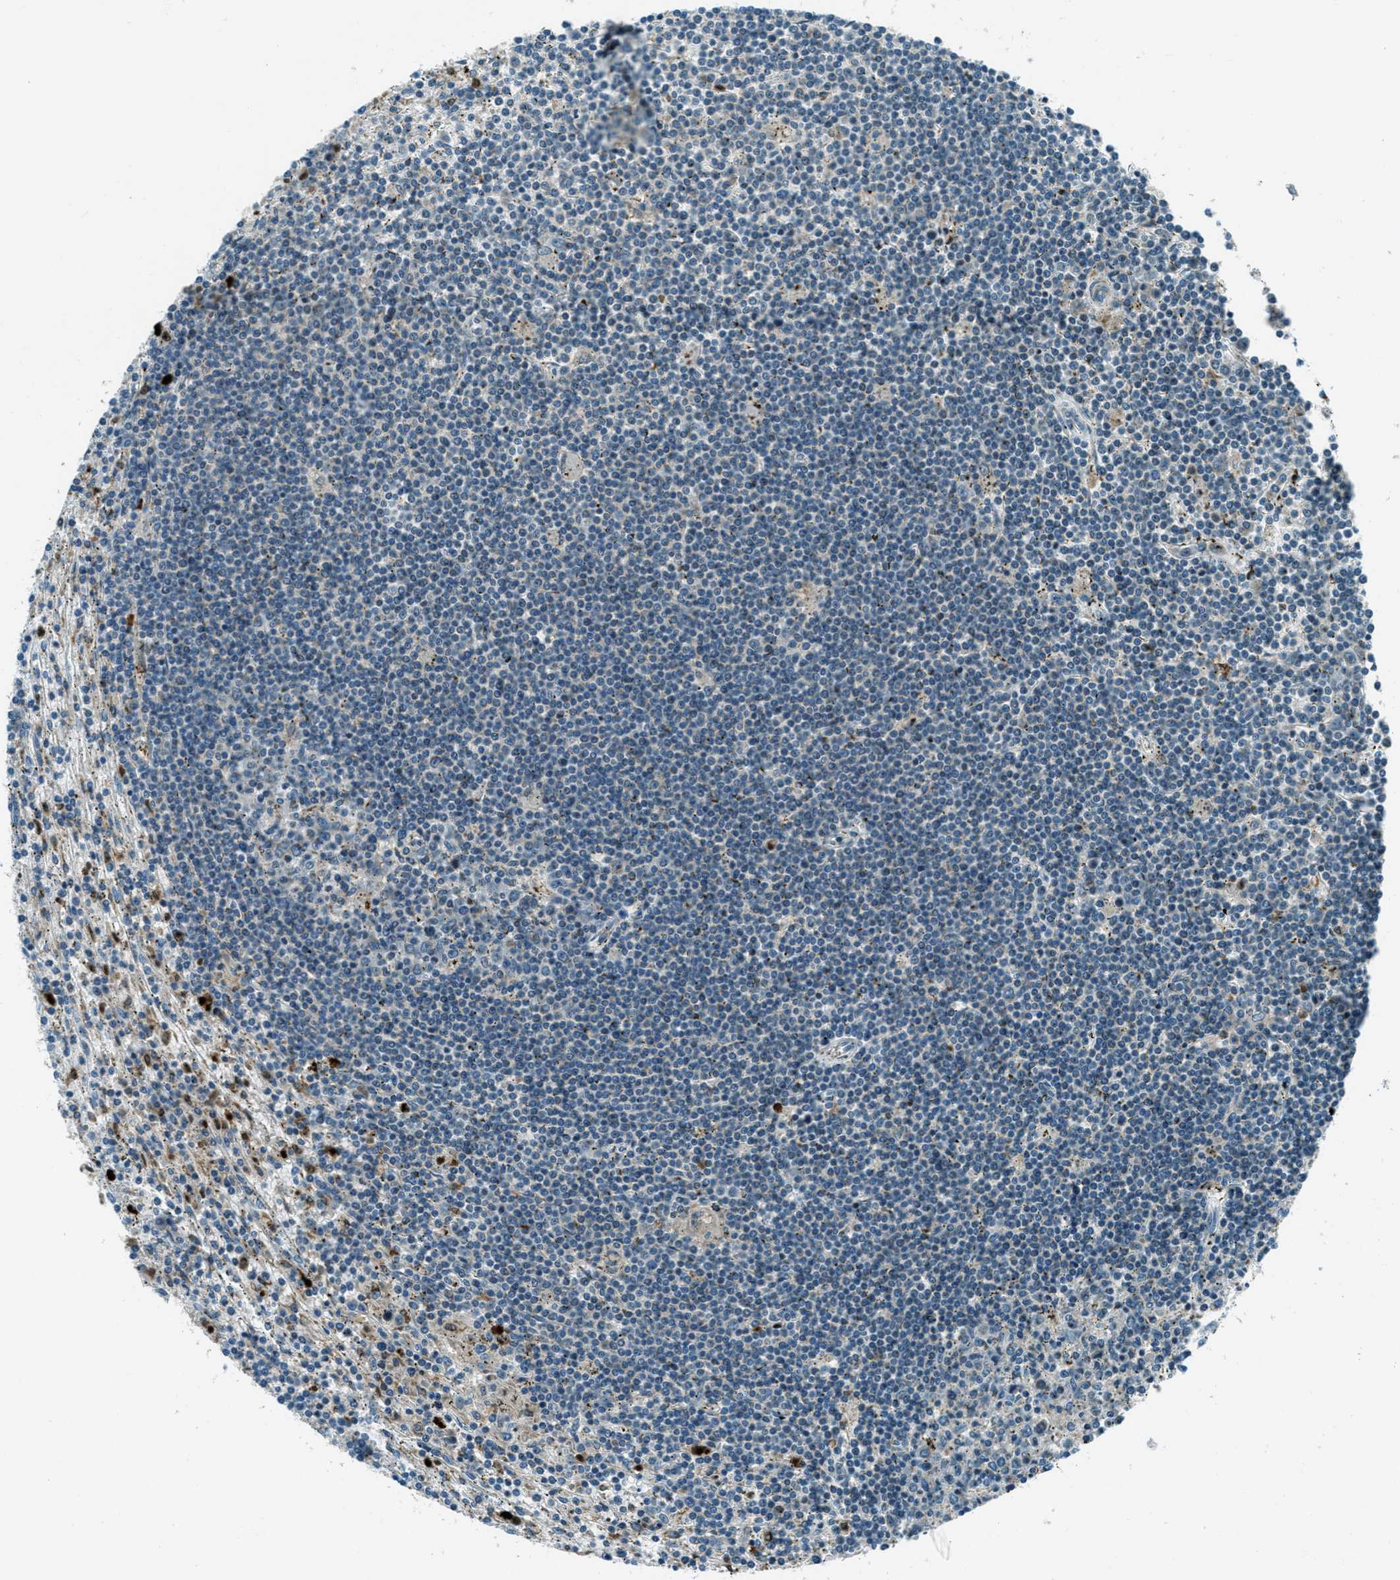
{"staining": {"intensity": "negative", "quantity": "none", "location": "none"}, "tissue": "lymphoma", "cell_type": "Tumor cells", "image_type": "cancer", "snomed": [{"axis": "morphology", "description": "Malignant lymphoma, non-Hodgkin's type, Low grade"}, {"axis": "topography", "description": "Spleen"}], "caption": "Low-grade malignant lymphoma, non-Hodgkin's type was stained to show a protein in brown. There is no significant staining in tumor cells. Brightfield microscopy of immunohistochemistry (IHC) stained with DAB (3,3'-diaminobenzidine) (brown) and hematoxylin (blue), captured at high magnification.", "gene": "FAR1", "patient": {"sex": "male", "age": 76}}